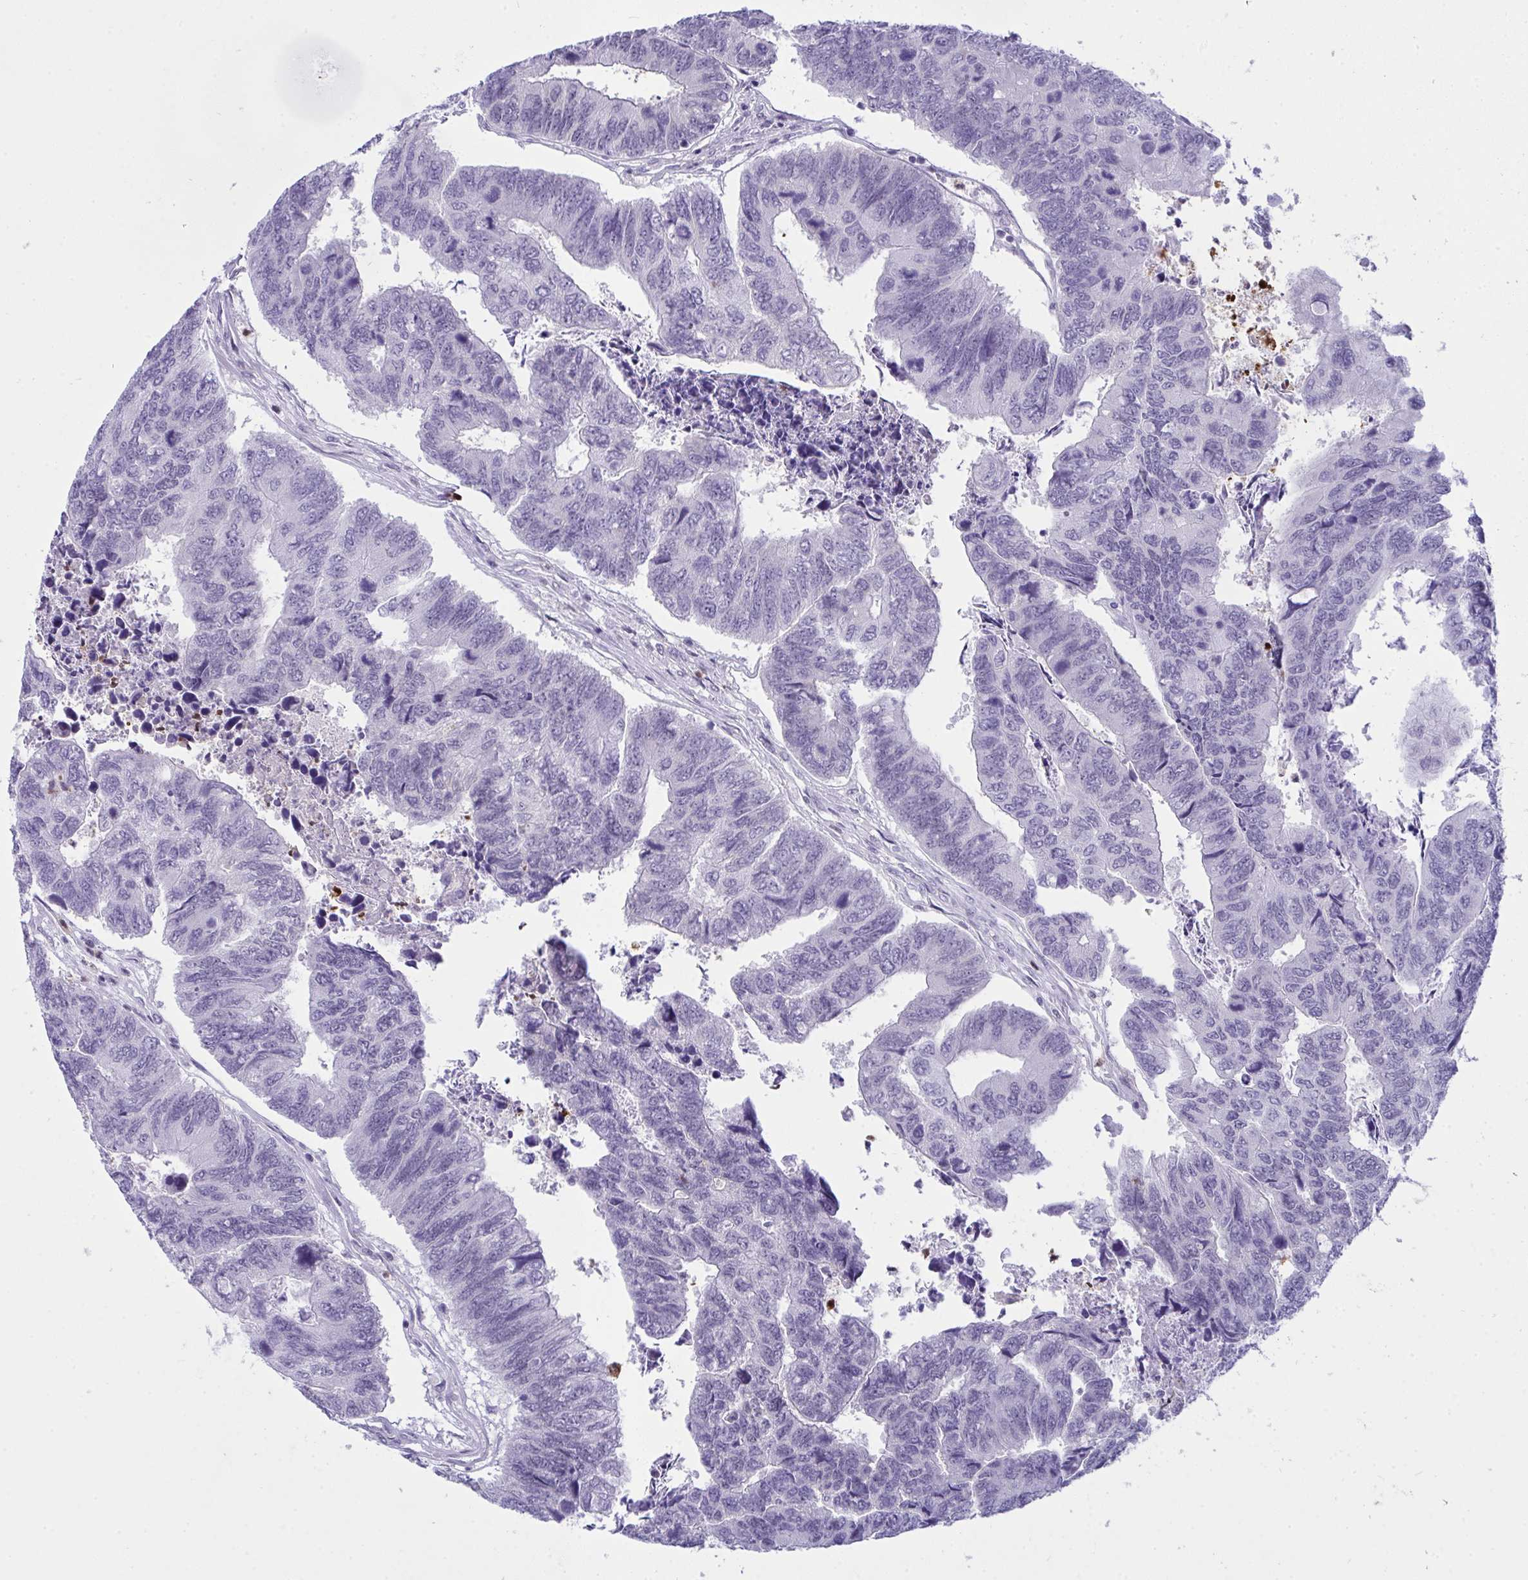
{"staining": {"intensity": "negative", "quantity": "none", "location": "none"}, "tissue": "colorectal cancer", "cell_type": "Tumor cells", "image_type": "cancer", "snomed": [{"axis": "morphology", "description": "Adenocarcinoma, NOS"}, {"axis": "topography", "description": "Colon"}], "caption": "There is no significant expression in tumor cells of colorectal adenocarcinoma.", "gene": "PLA2G12B", "patient": {"sex": "female", "age": 67}}